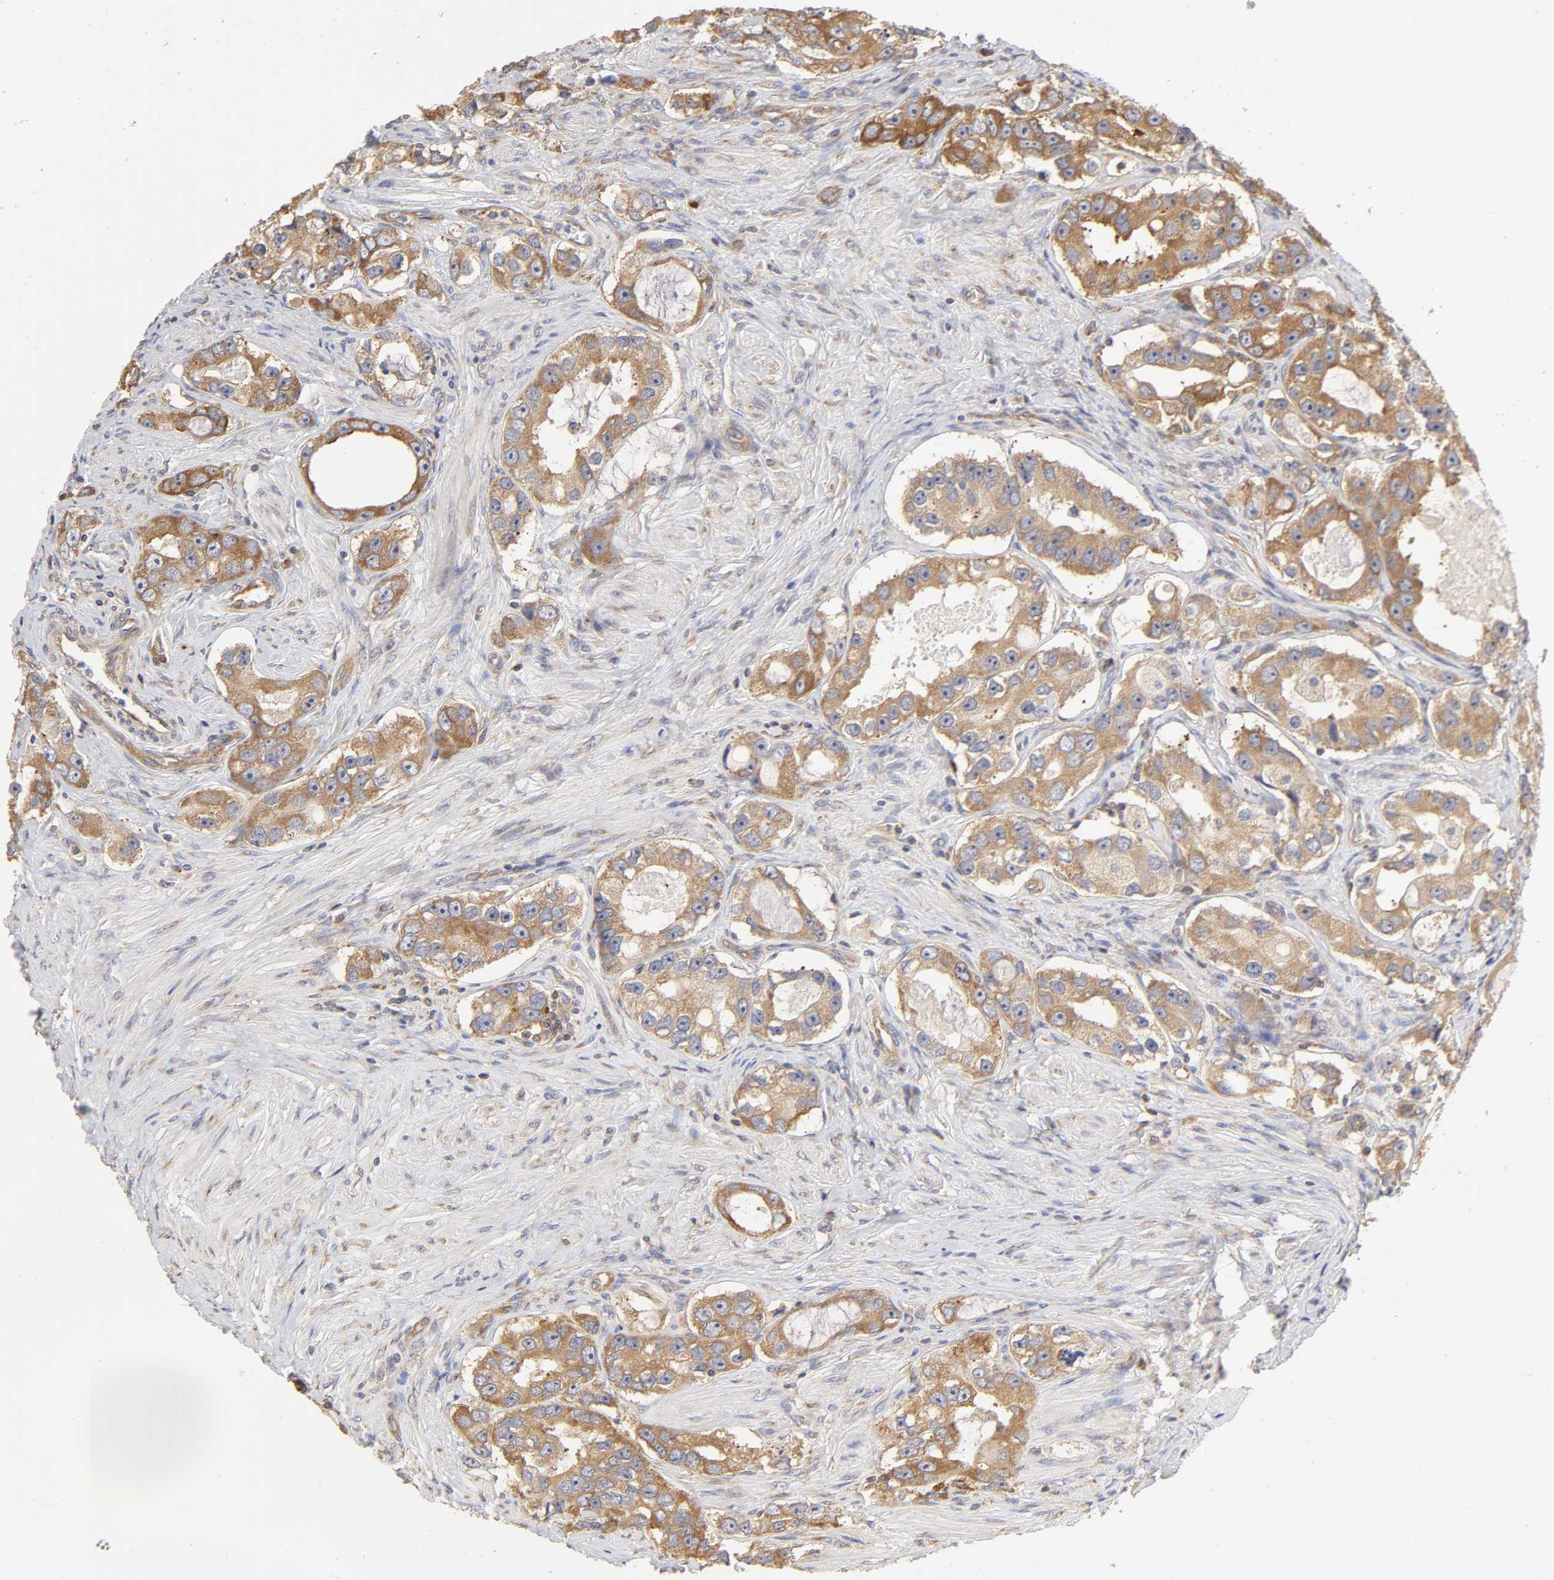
{"staining": {"intensity": "strong", "quantity": ">75%", "location": "cytoplasmic/membranous"}, "tissue": "prostate cancer", "cell_type": "Tumor cells", "image_type": "cancer", "snomed": [{"axis": "morphology", "description": "Adenocarcinoma, High grade"}, {"axis": "topography", "description": "Prostate"}], "caption": "High-grade adenocarcinoma (prostate) stained with IHC demonstrates strong cytoplasmic/membranous positivity in approximately >75% of tumor cells.", "gene": "RPL14", "patient": {"sex": "male", "age": 63}}